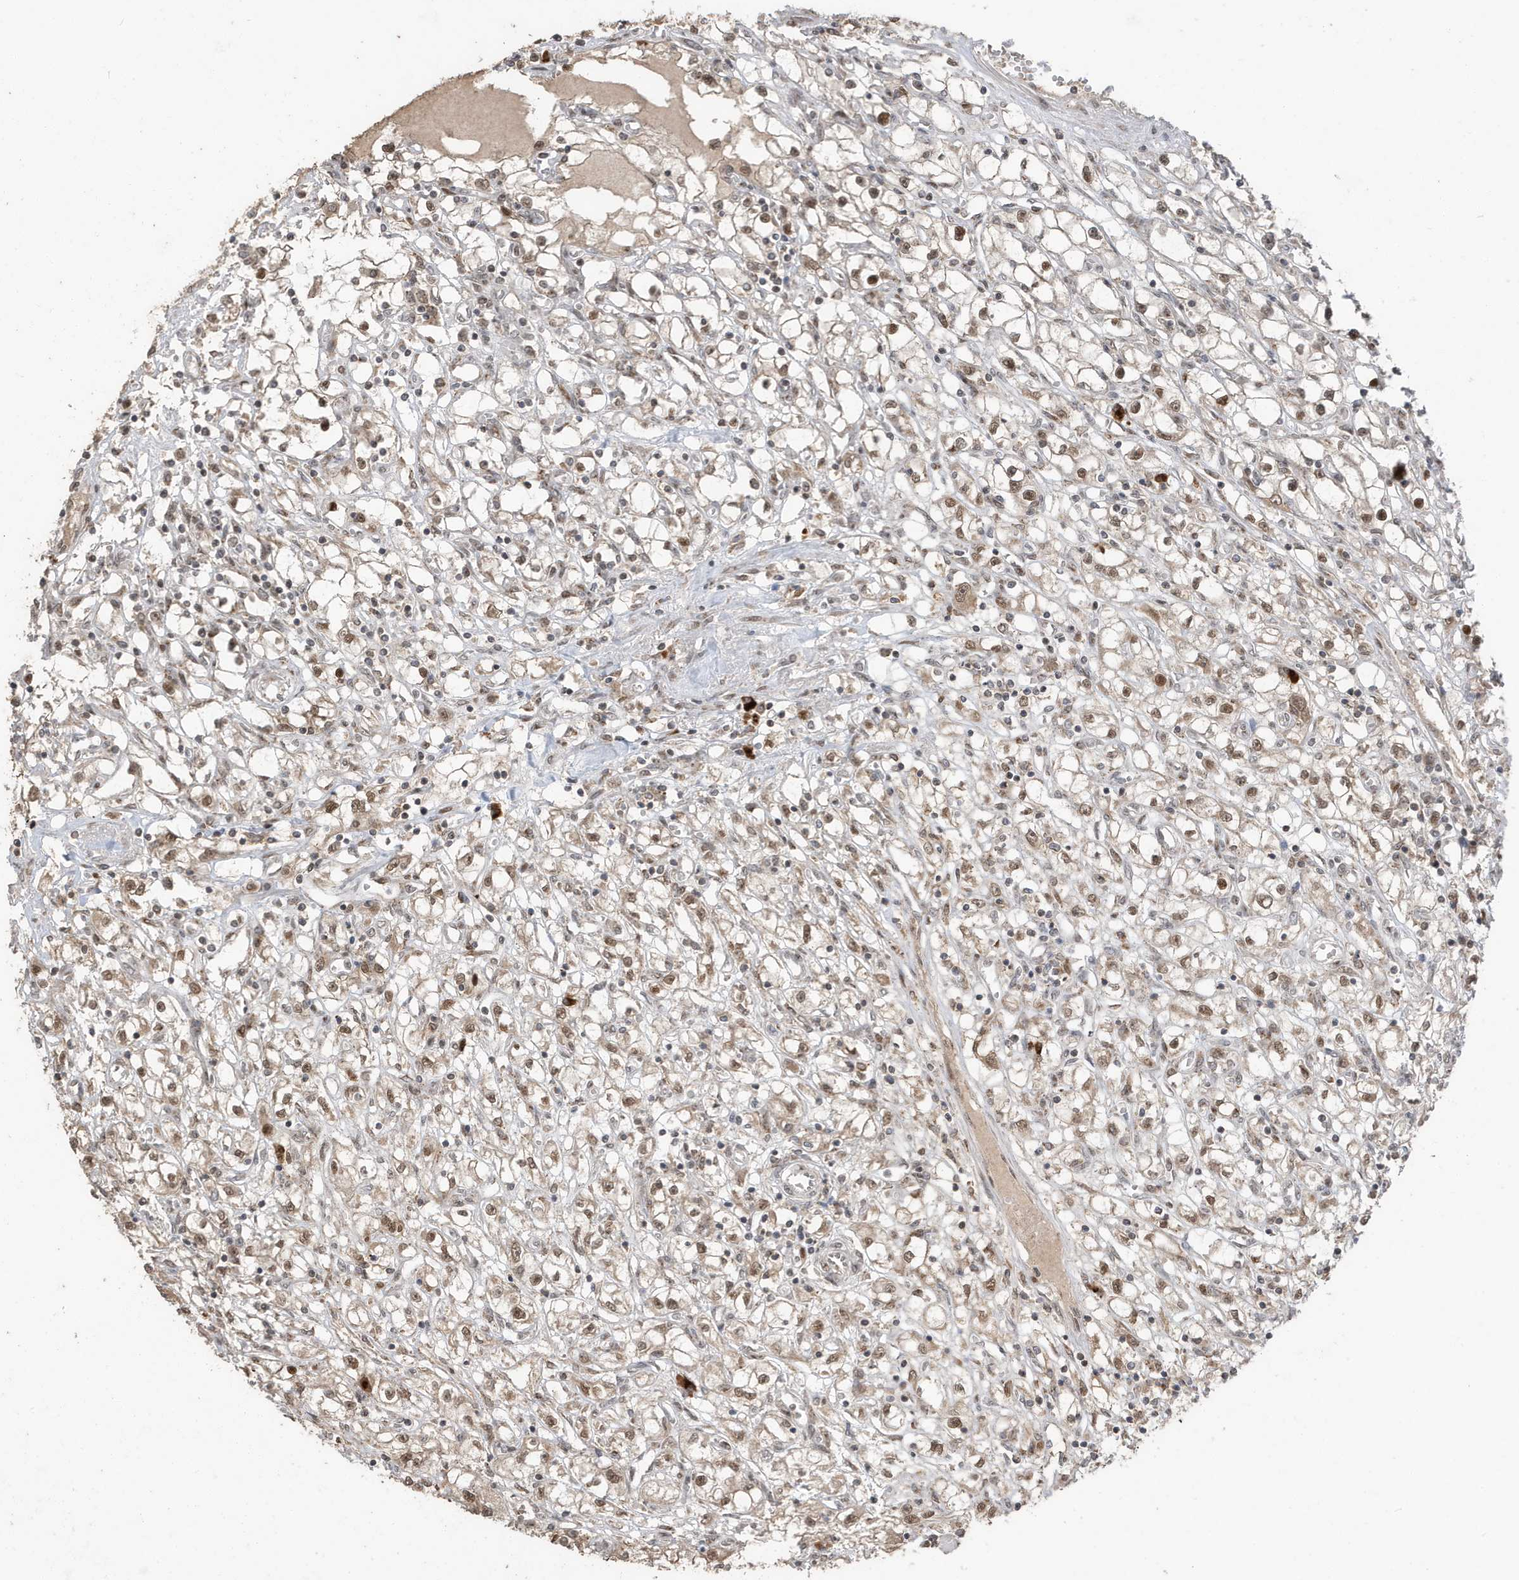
{"staining": {"intensity": "moderate", "quantity": ">75%", "location": "cytoplasmic/membranous,nuclear"}, "tissue": "renal cancer", "cell_type": "Tumor cells", "image_type": "cancer", "snomed": [{"axis": "morphology", "description": "Adenocarcinoma, NOS"}, {"axis": "topography", "description": "Kidney"}], "caption": "IHC image of neoplastic tissue: renal cancer stained using immunohistochemistry (IHC) displays medium levels of moderate protein expression localized specifically in the cytoplasmic/membranous and nuclear of tumor cells, appearing as a cytoplasmic/membranous and nuclear brown color.", "gene": "RER1", "patient": {"sex": "male", "age": 56}}